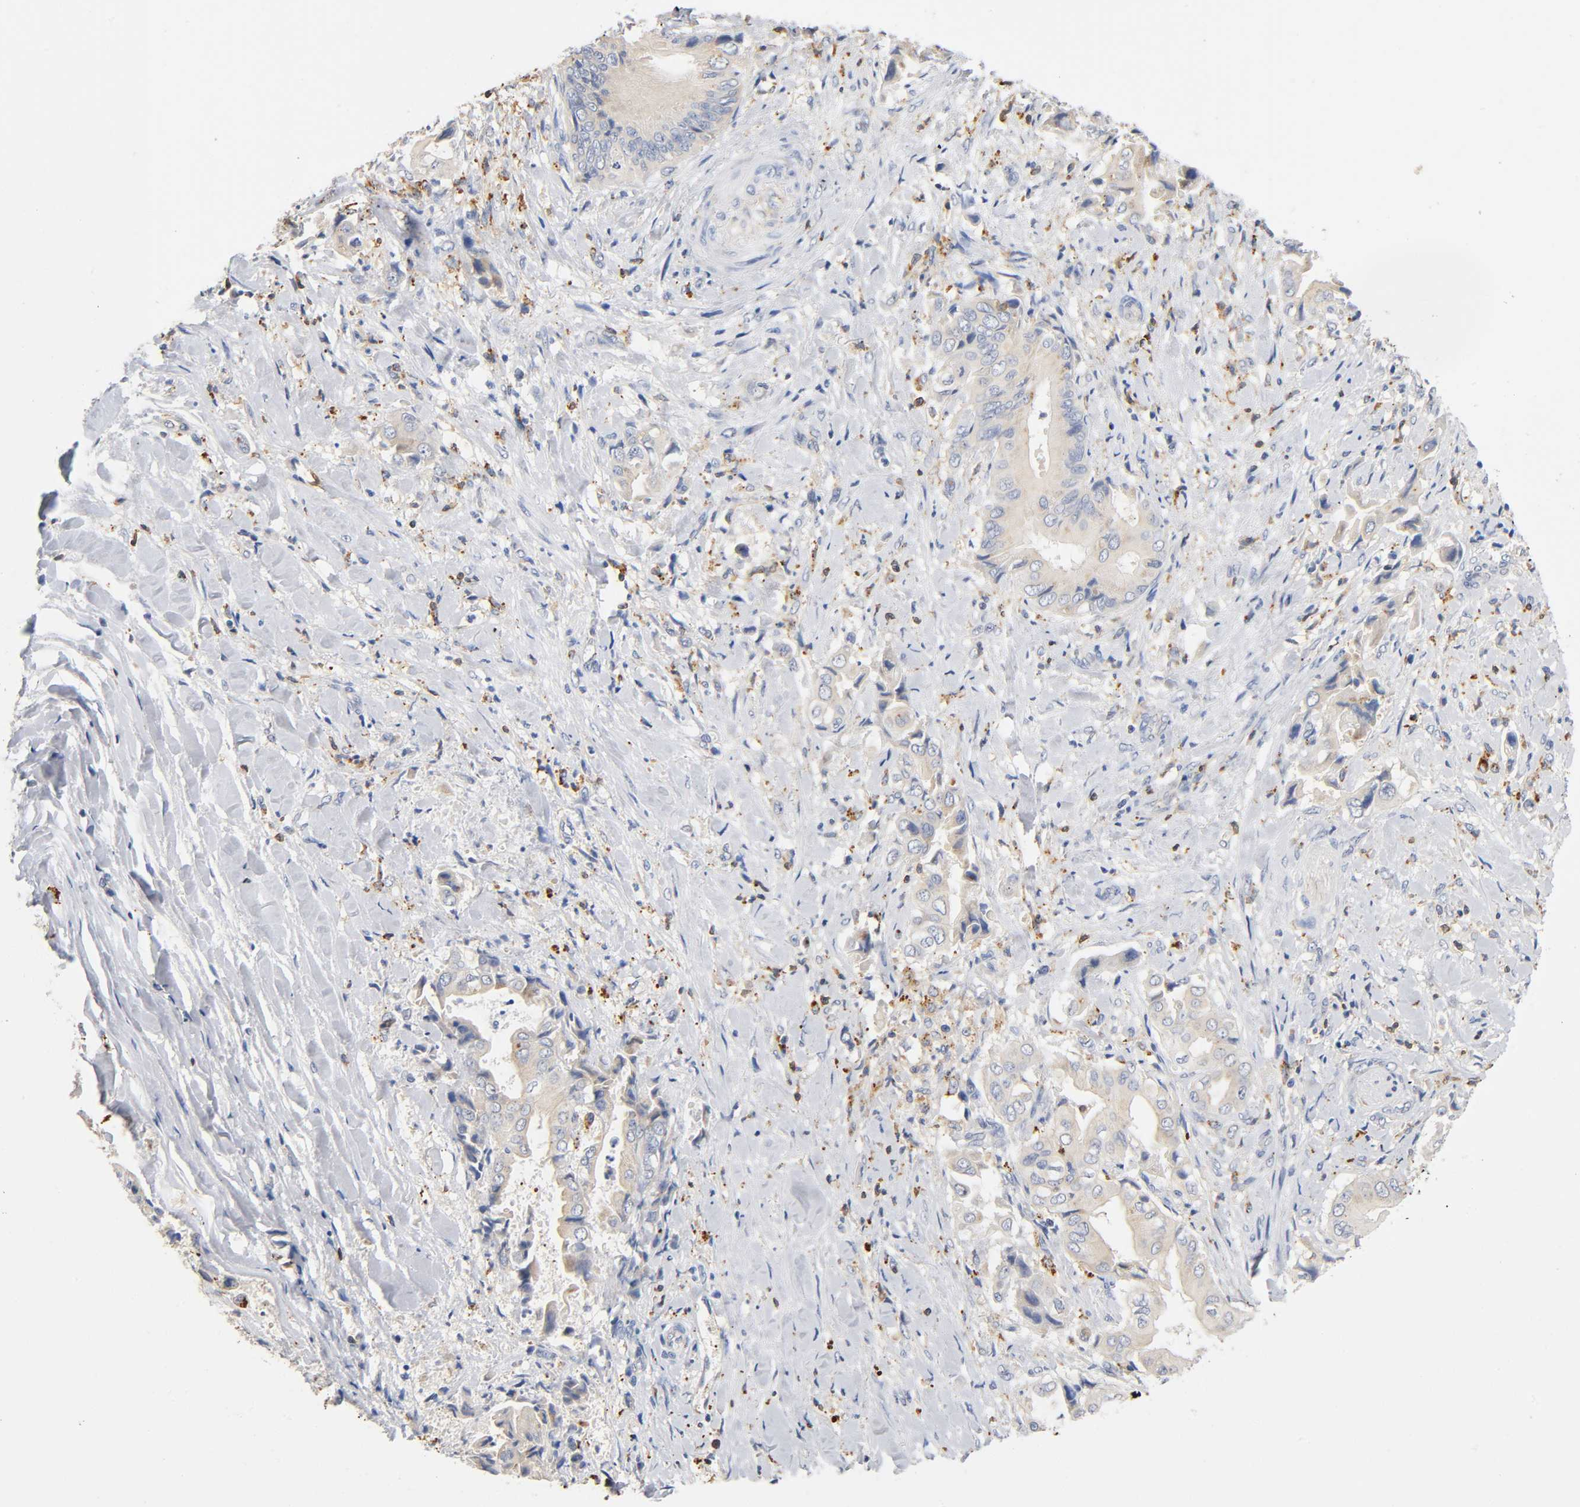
{"staining": {"intensity": "weak", "quantity": "25%-75%", "location": "cytoplasmic/membranous,nuclear"}, "tissue": "liver cancer", "cell_type": "Tumor cells", "image_type": "cancer", "snomed": [{"axis": "morphology", "description": "Cholangiocarcinoma"}, {"axis": "topography", "description": "Liver"}], "caption": "Immunohistochemical staining of liver cancer displays low levels of weak cytoplasmic/membranous and nuclear protein expression in approximately 25%-75% of tumor cells.", "gene": "UCKL1", "patient": {"sex": "male", "age": 58}}